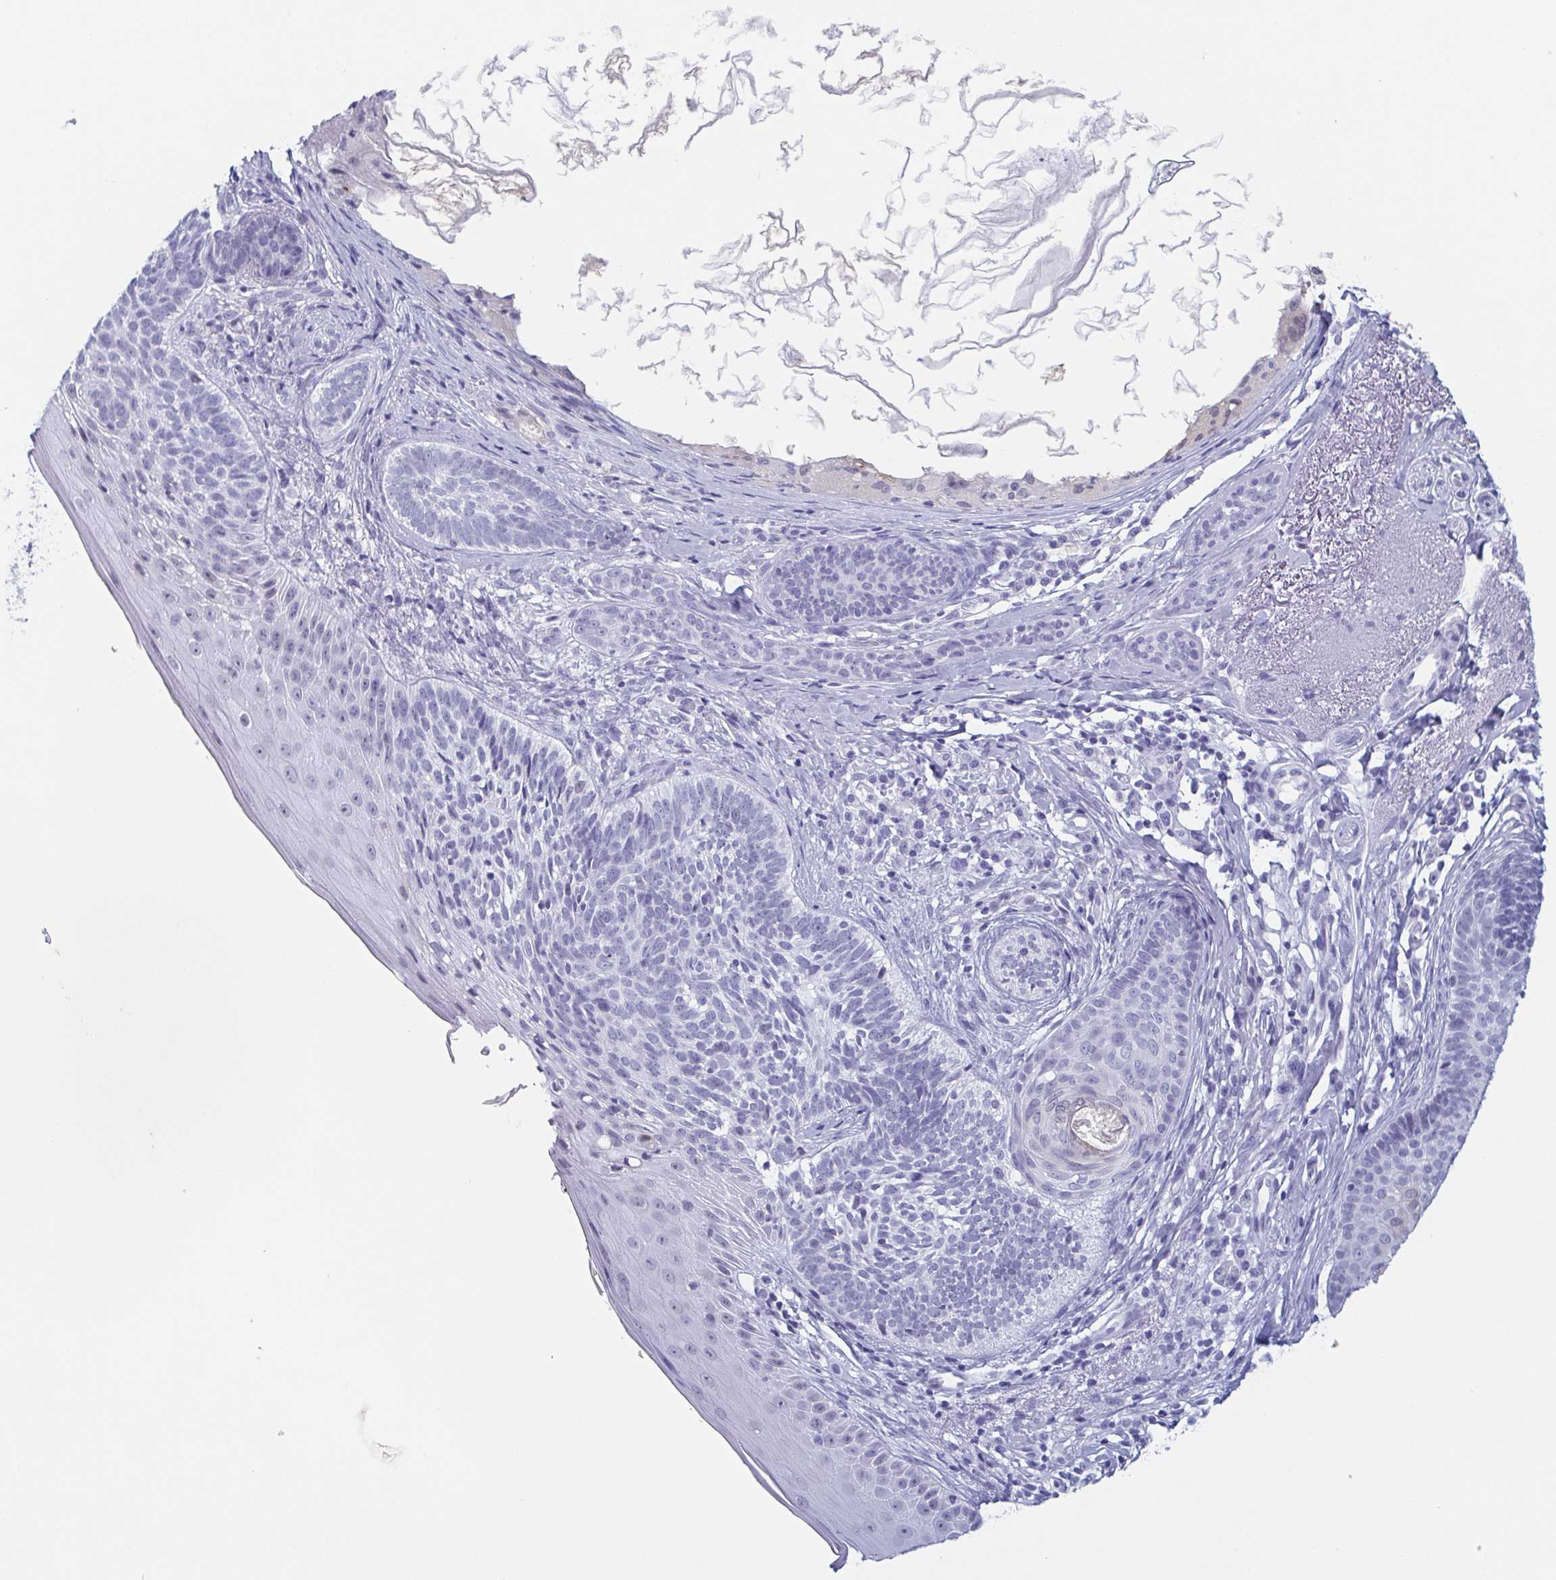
{"staining": {"intensity": "negative", "quantity": "none", "location": "none"}, "tissue": "skin cancer", "cell_type": "Tumor cells", "image_type": "cancer", "snomed": [{"axis": "morphology", "description": "Basal cell carcinoma"}, {"axis": "topography", "description": "Skin"}], "caption": "IHC photomicrograph of neoplastic tissue: skin basal cell carcinoma stained with DAB displays no significant protein expression in tumor cells.", "gene": "REG4", "patient": {"sex": "female", "age": 74}}